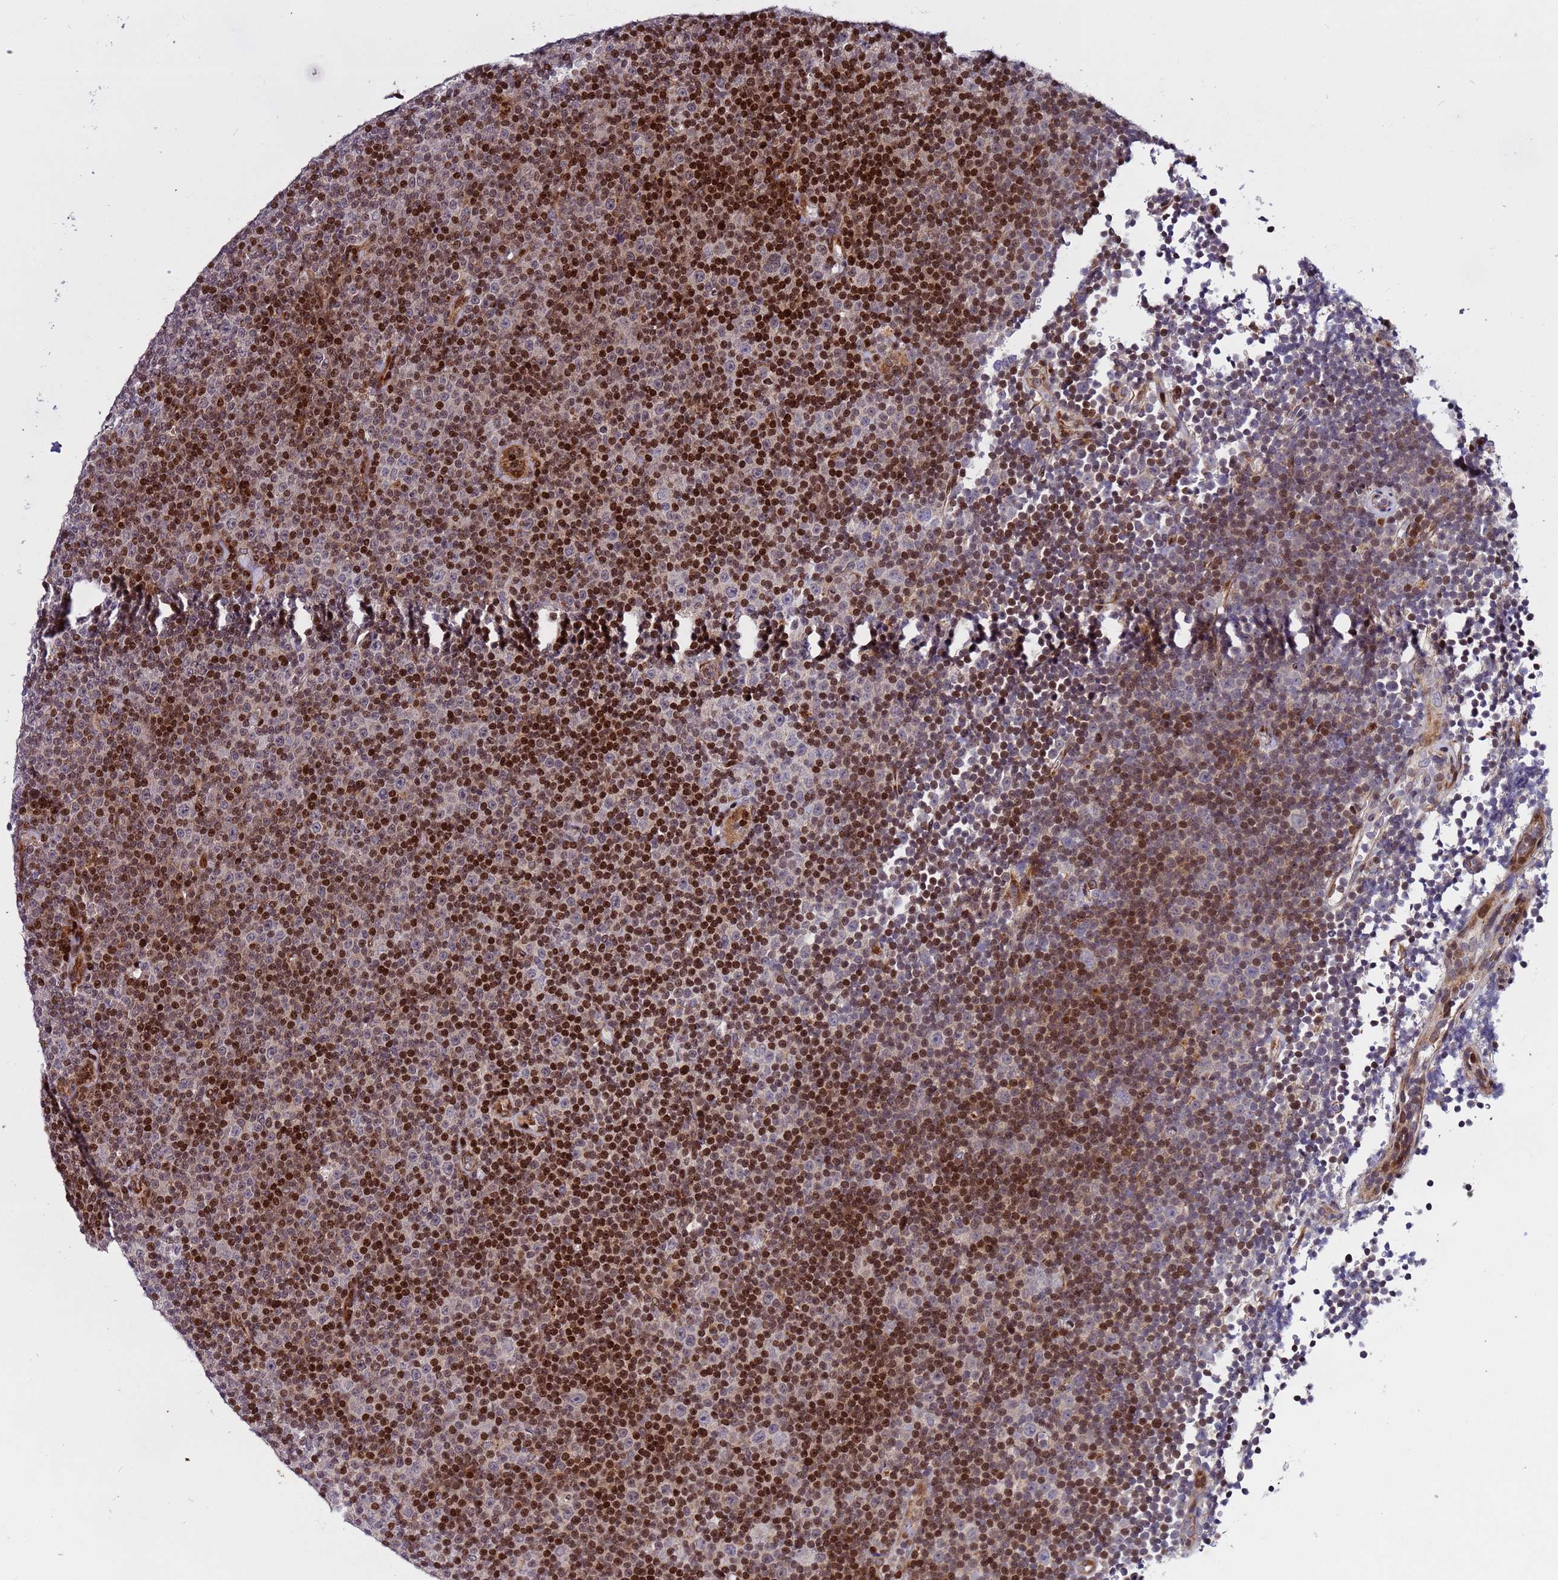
{"staining": {"intensity": "strong", "quantity": "25%-75%", "location": "nuclear"}, "tissue": "lymphoma", "cell_type": "Tumor cells", "image_type": "cancer", "snomed": [{"axis": "morphology", "description": "Malignant lymphoma, non-Hodgkin's type, Low grade"}, {"axis": "topography", "description": "Lymph node"}], "caption": "Protein staining of lymphoma tissue demonstrates strong nuclear positivity in approximately 25%-75% of tumor cells.", "gene": "WBP11", "patient": {"sex": "female", "age": 67}}